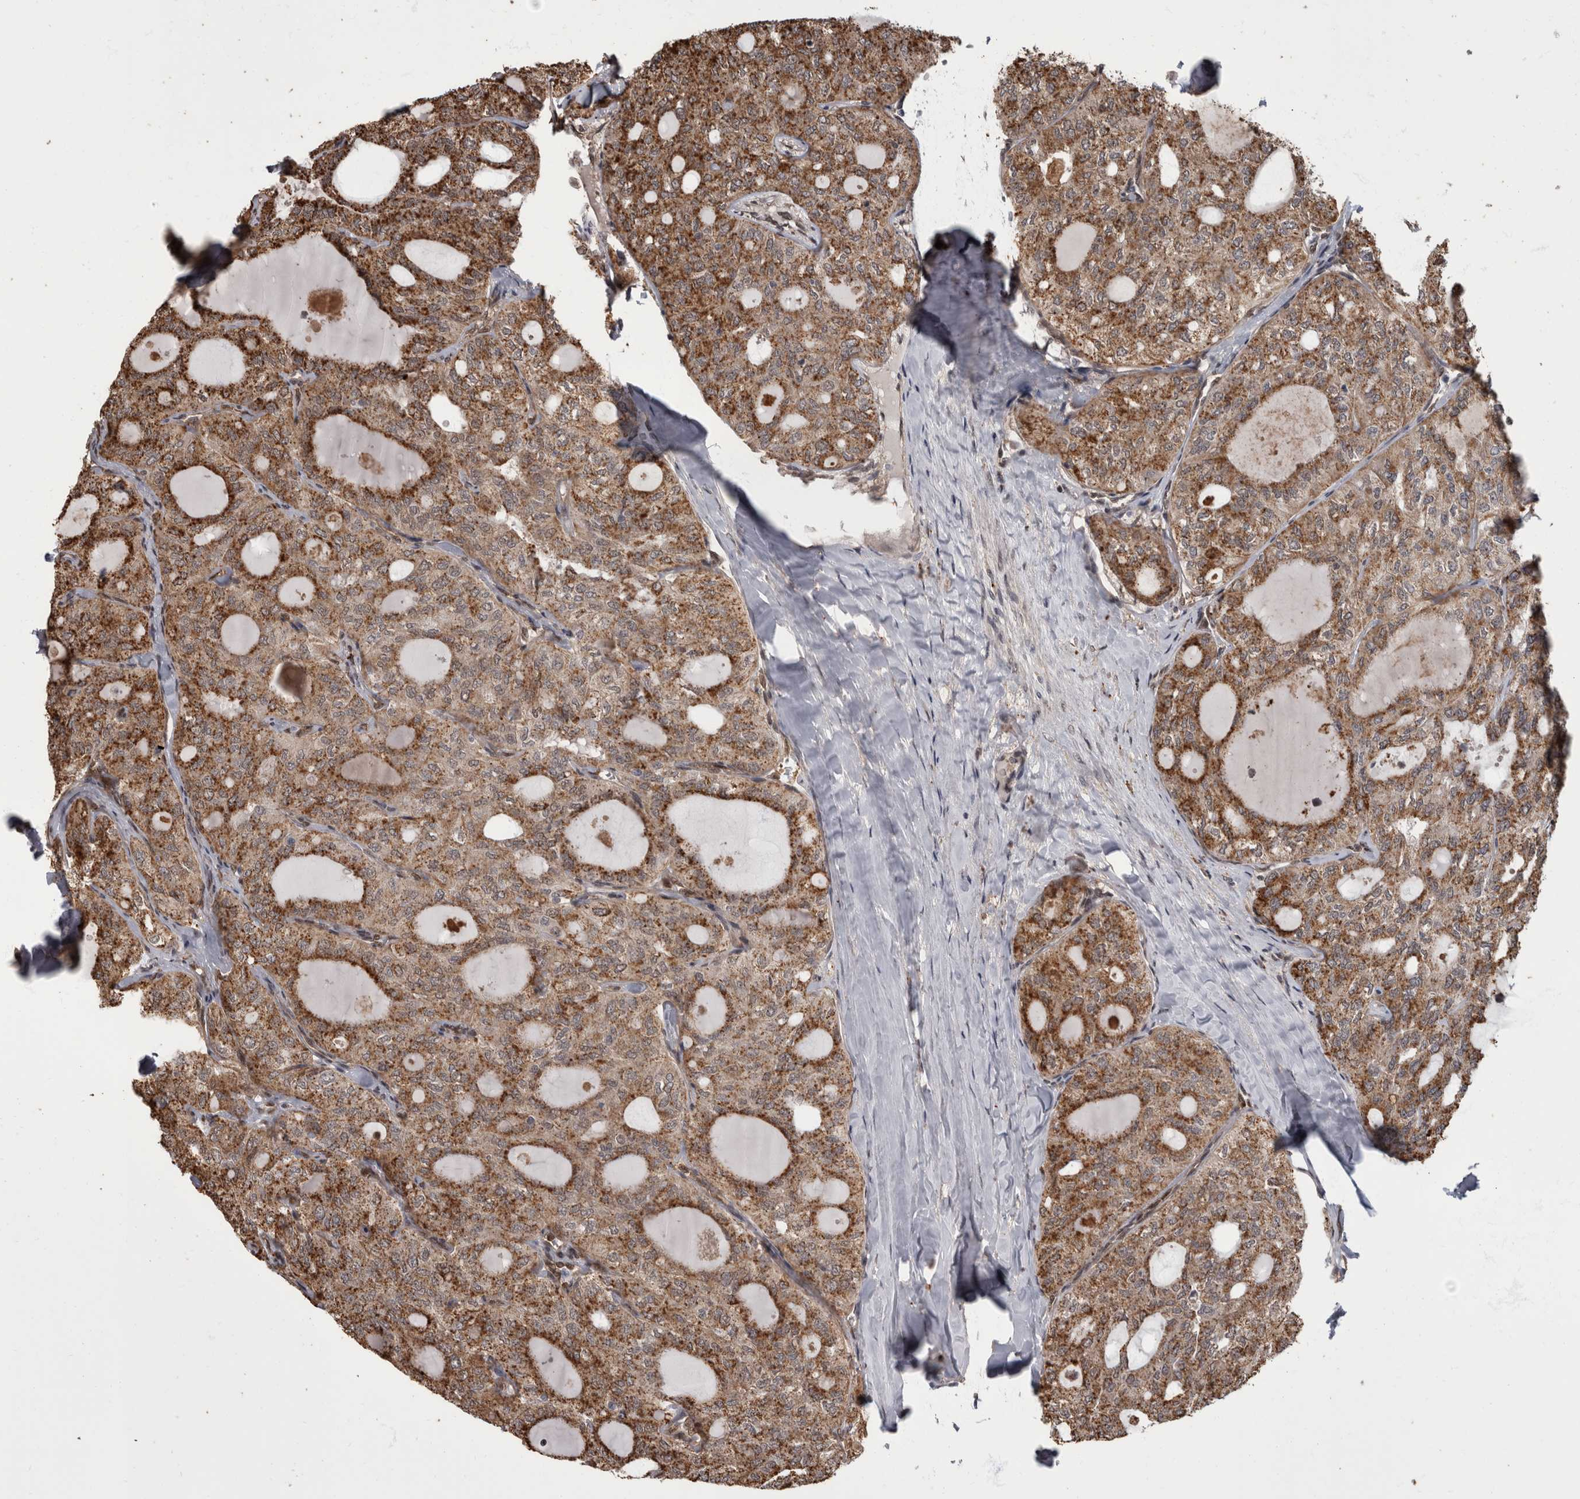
{"staining": {"intensity": "moderate", "quantity": ">75%", "location": "cytoplasmic/membranous"}, "tissue": "thyroid cancer", "cell_type": "Tumor cells", "image_type": "cancer", "snomed": [{"axis": "morphology", "description": "Follicular adenoma carcinoma, NOS"}, {"axis": "topography", "description": "Thyroid gland"}], "caption": "DAB (3,3'-diaminobenzidine) immunohistochemical staining of human thyroid cancer displays moderate cytoplasmic/membranous protein positivity in about >75% of tumor cells.", "gene": "AKT3", "patient": {"sex": "male", "age": 75}}